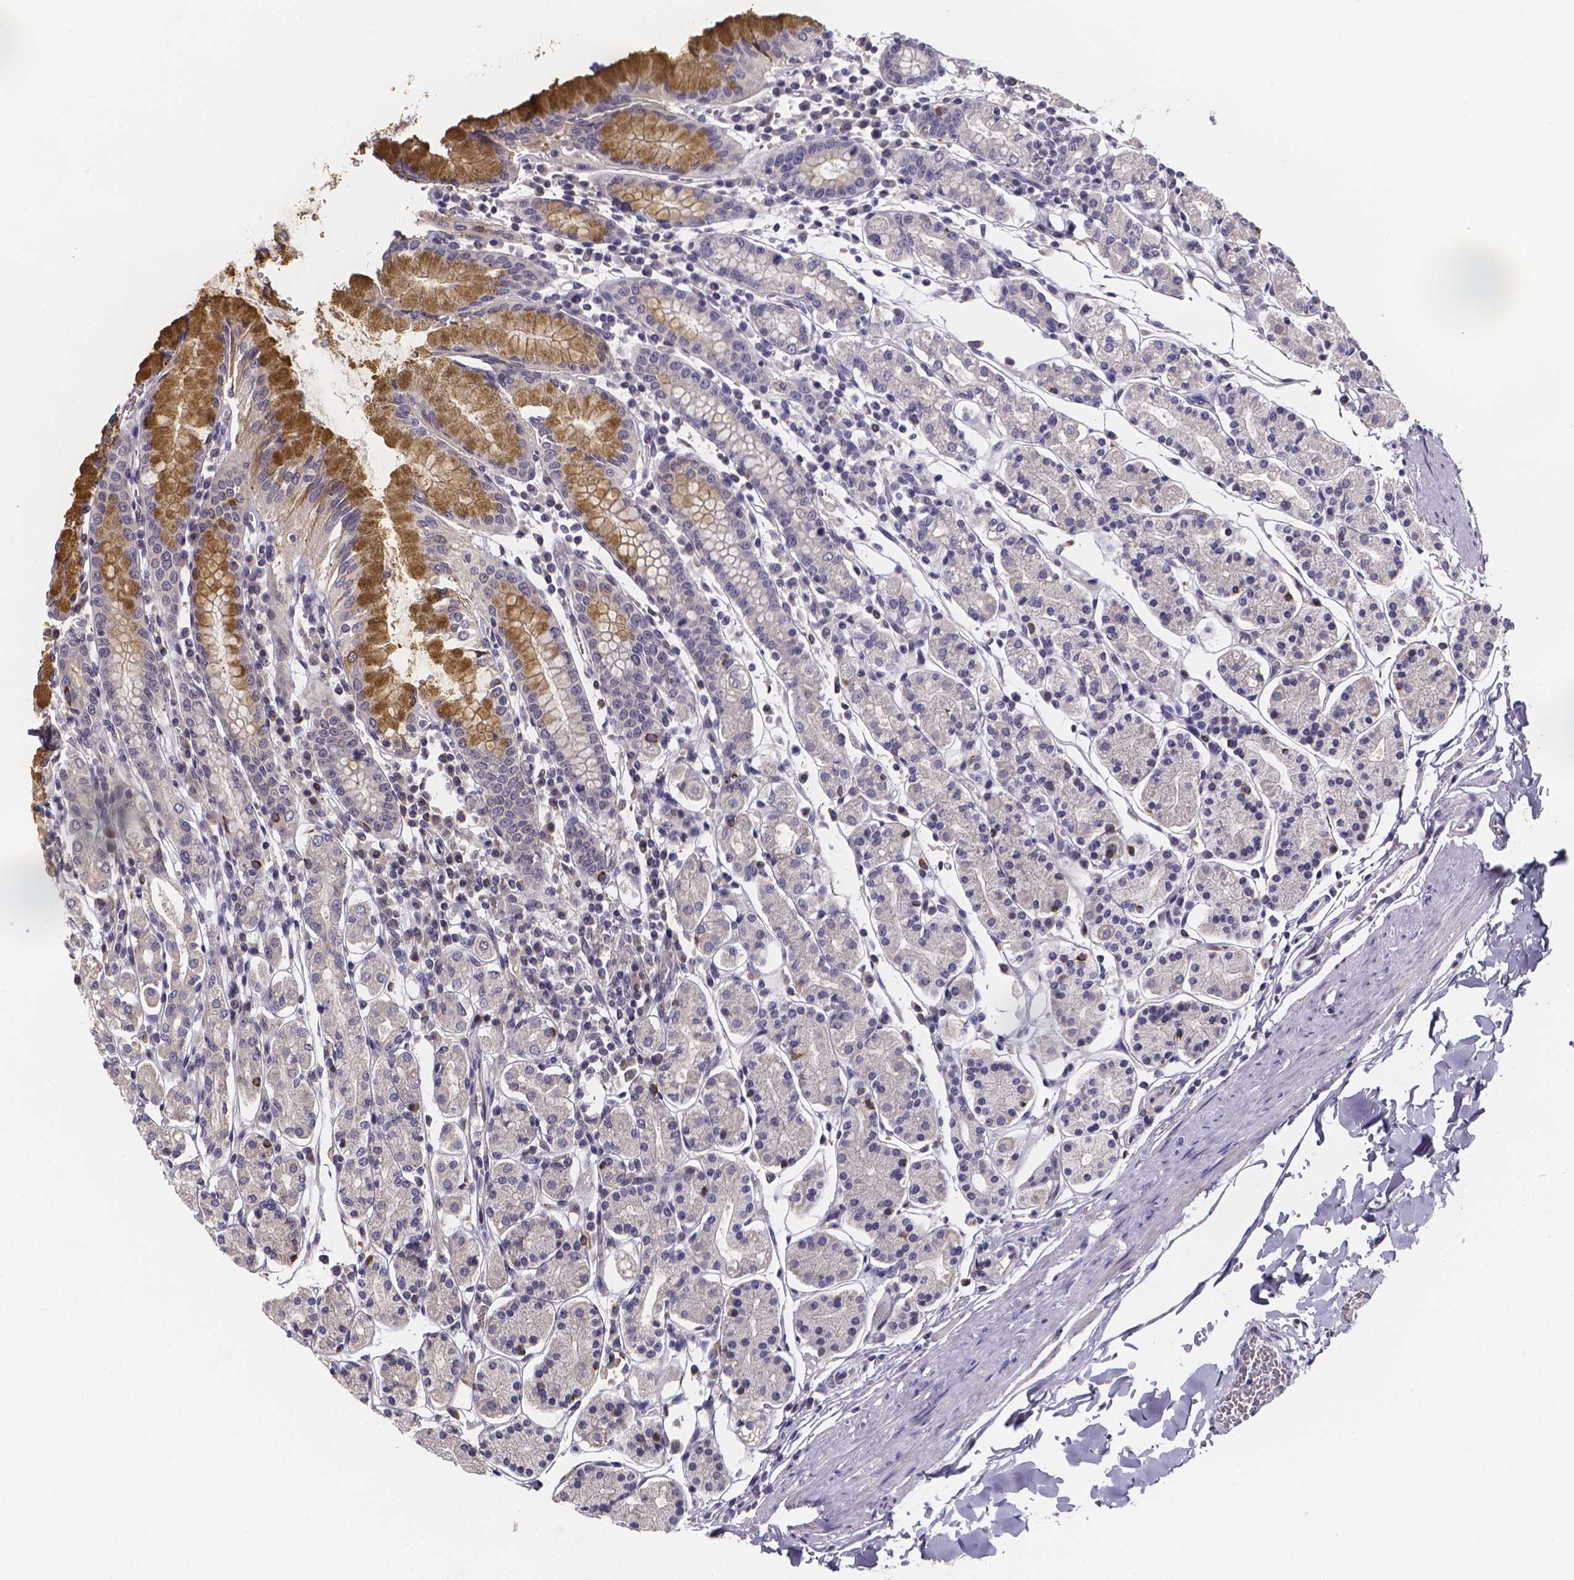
{"staining": {"intensity": "strong", "quantity": "<25%", "location": "cytoplasmic/membranous"}, "tissue": "stomach", "cell_type": "Glandular cells", "image_type": "normal", "snomed": [{"axis": "morphology", "description": "Normal tissue, NOS"}, {"axis": "topography", "description": "Stomach, upper"}, {"axis": "topography", "description": "Stomach"}], "caption": "This micrograph exhibits immunohistochemistry staining of unremarkable stomach, with medium strong cytoplasmic/membranous staining in approximately <25% of glandular cells.", "gene": "PAH", "patient": {"sex": "male", "age": 62}}